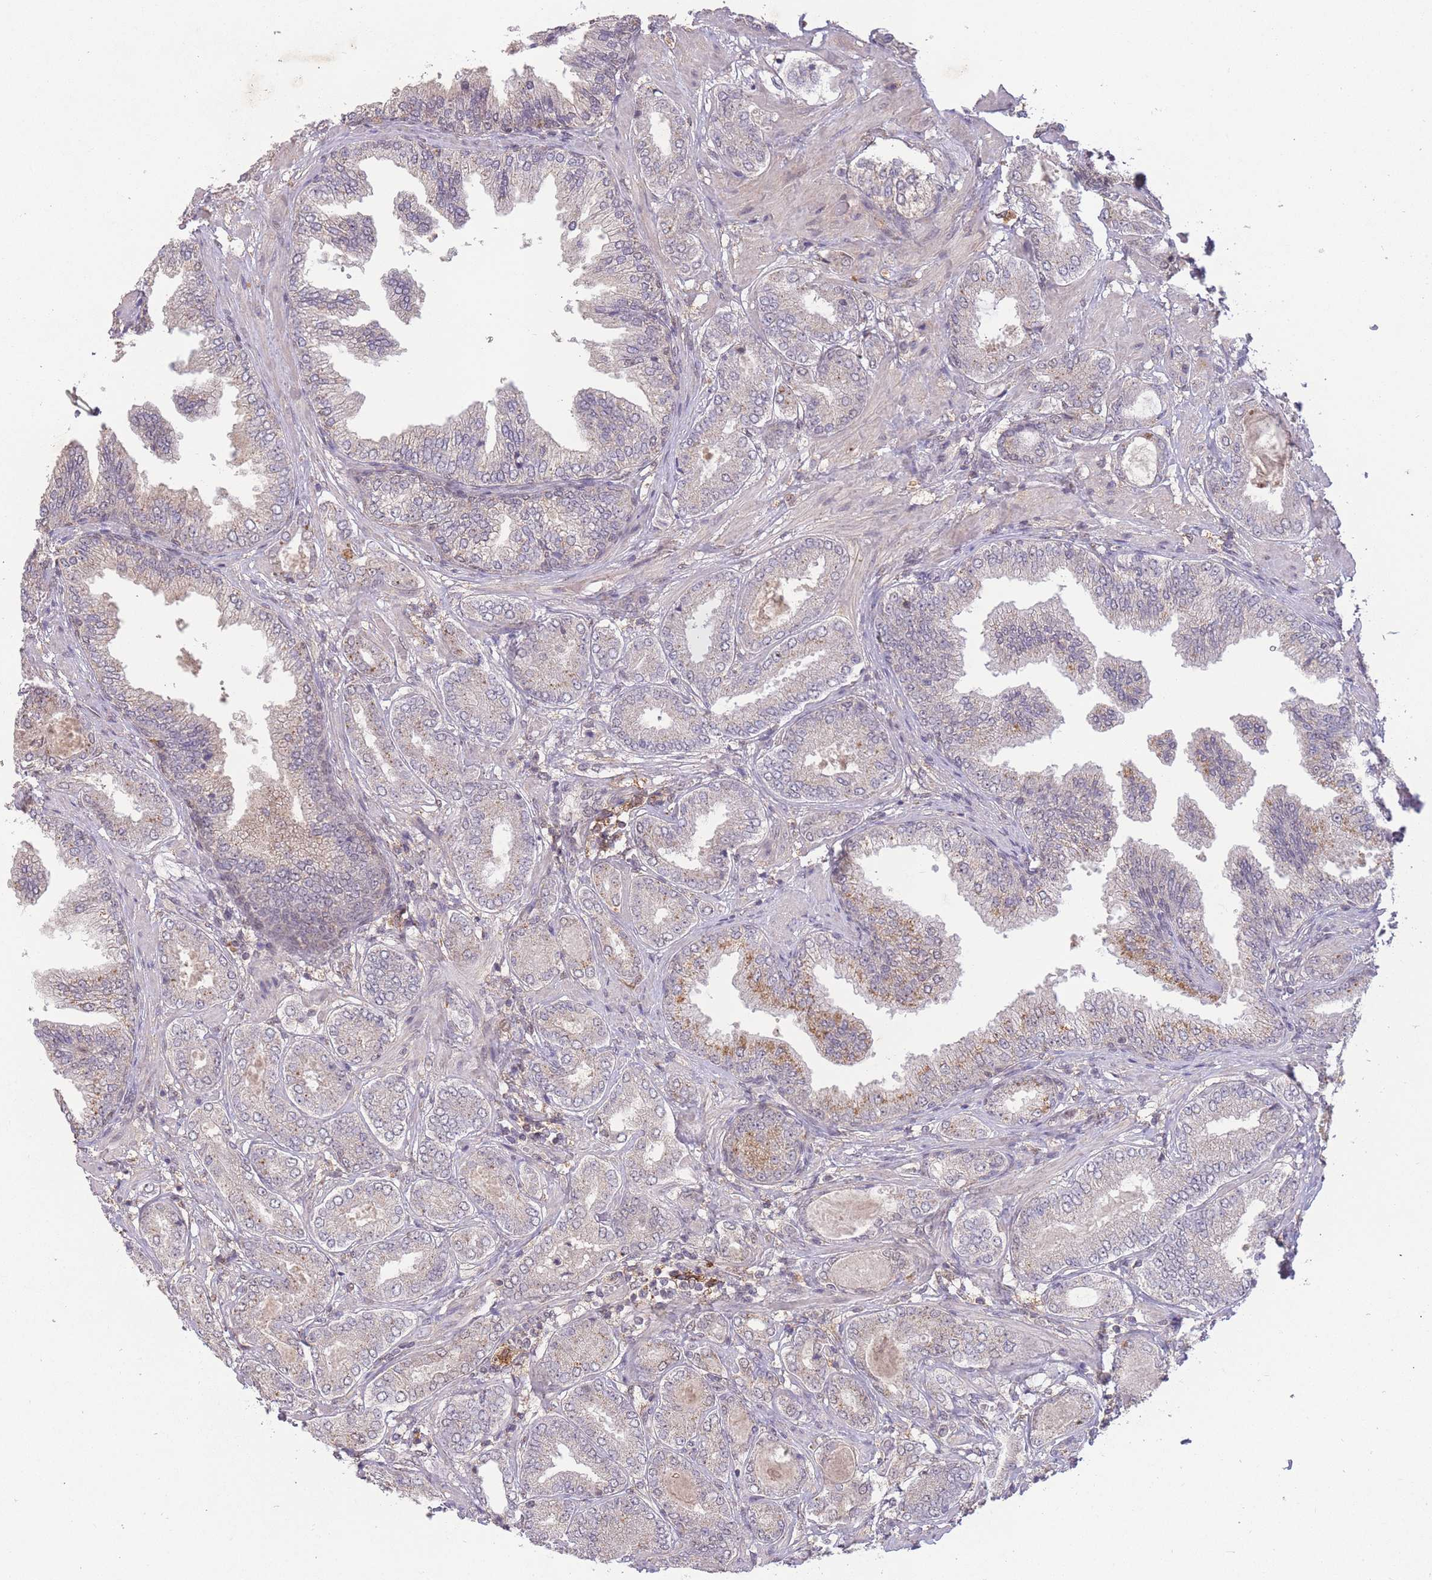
{"staining": {"intensity": "negative", "quantity": "none", "location": "none"}, "tissue": "prostate cancer", "cell_type": "Tumor cells", "image_type": "cancer", "snomed": [{"axis": "morphology", "description": "Adenocarcinoma, Low grade"}, {"axis": "topography", "description": "Prostate"}], "caption": "IHC histopathology image of human prostate cancer stained for a protein (brown), which demonstrates no staining in tumor cells. (Stains: DAB (3,3'-diaminobenzidine) immunohistochemistry (IHC) with hematoxylin counter stain, Microscopy: brightfield microscopy at high magnification).", "gene": "RNF144B", "patient": {"sex": "male", "age": 63}}